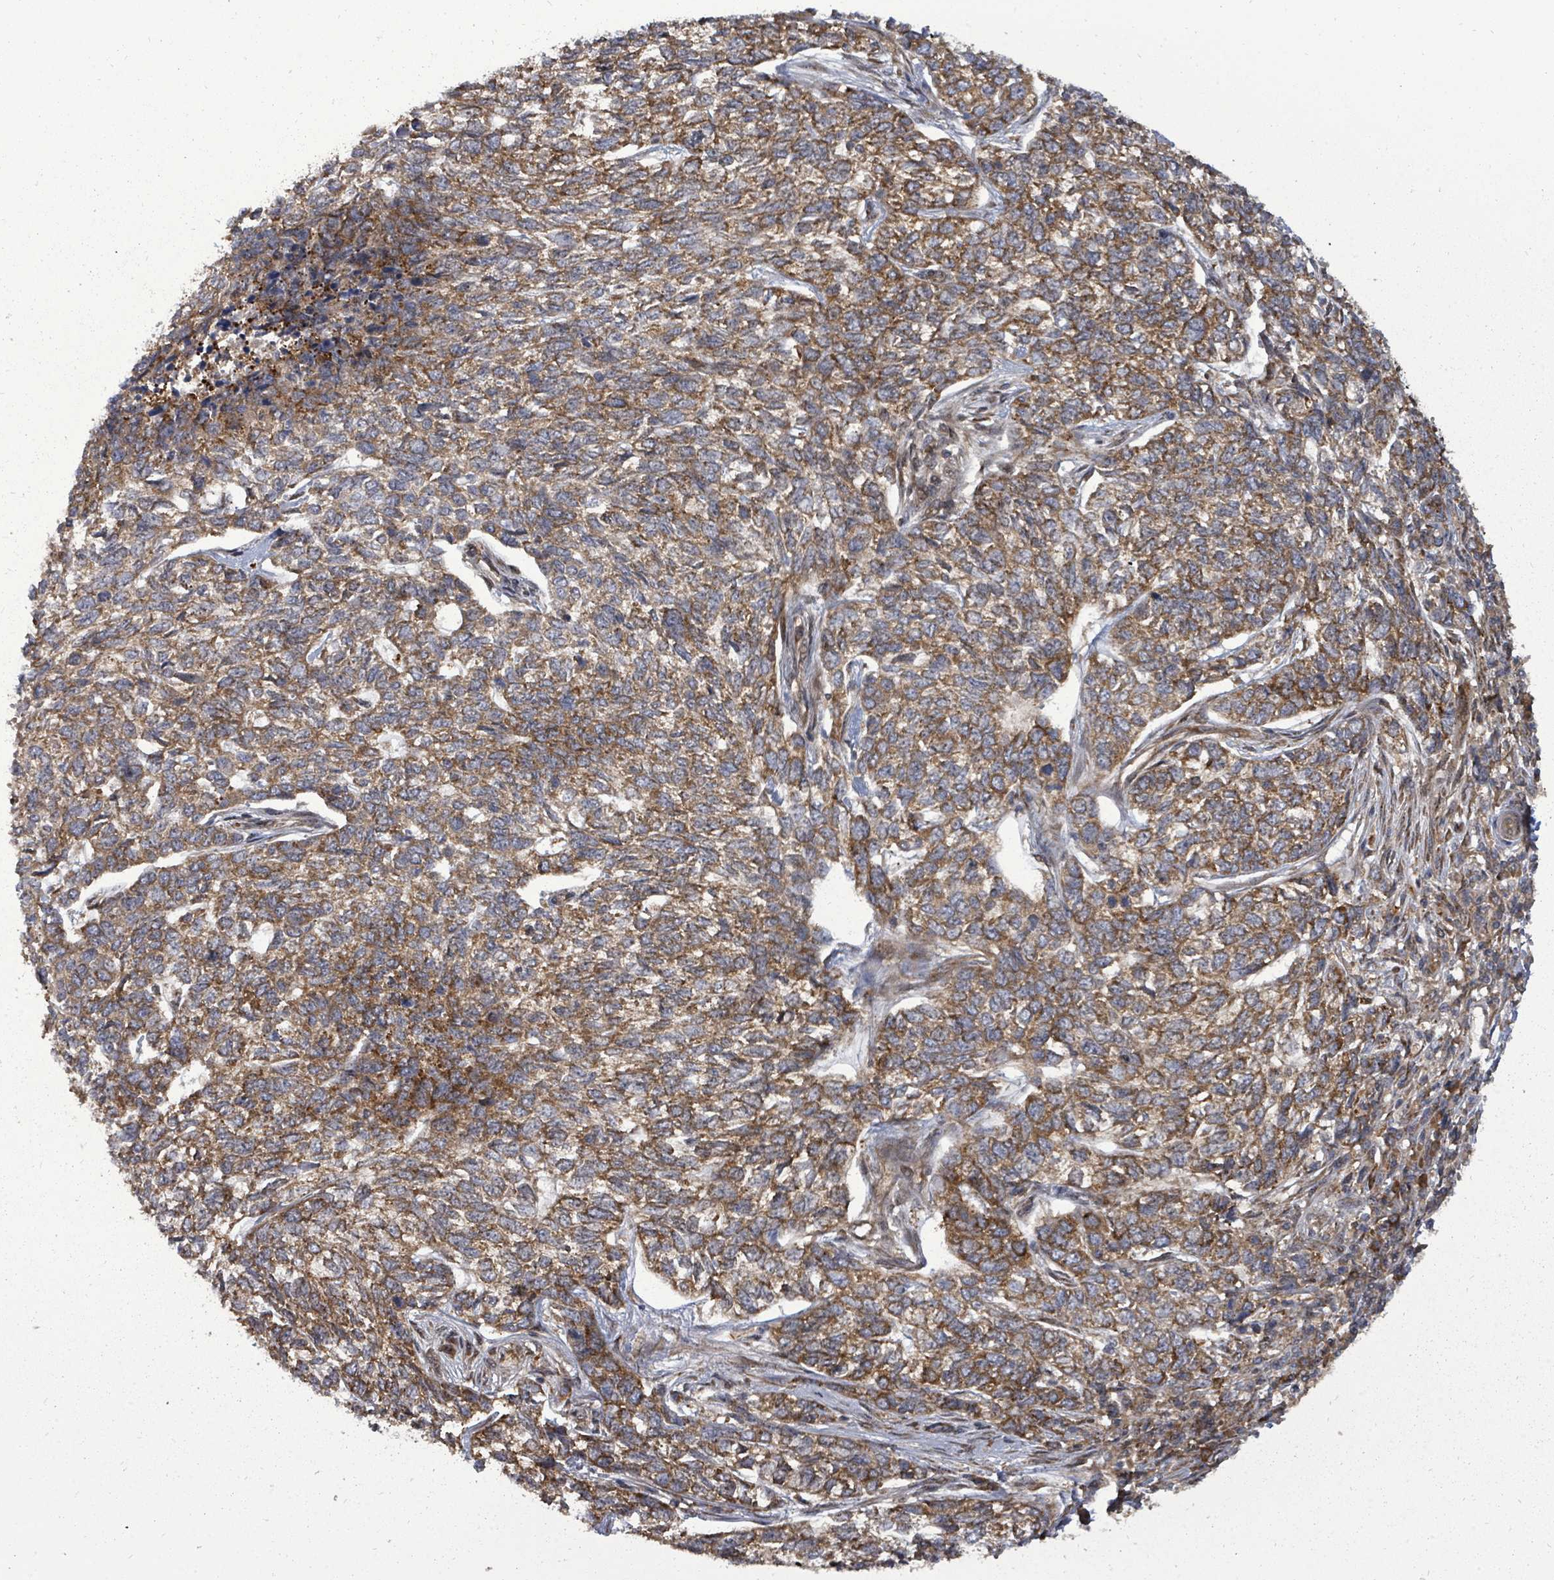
{"staining": {"intensity": "moderate", "quantity": ">75%", "location": "cytoplasmic/membranous"}, "tissue": "skin cancer", "cell_type": "Tumor cells", "image_type": "cancer", "snomed": [{"axis": "morphology", "description": "Basal cell carcinoma"}, {"axis": "topography", "description": "Skin"}], "caption": "Skin cancer was stained to show a protein in brown. There is medium levels of moderate cytoplasmic/membranous expression in approximately >75% of tumor cells. (Stains: DAB (3,3'-diaminobenzidine) in brown, nuclei in blue, Microscopy: brightfield microscopy at high magnification).", "gene": "EIF3C", "patient": {"sex": "female", "age": 65}}